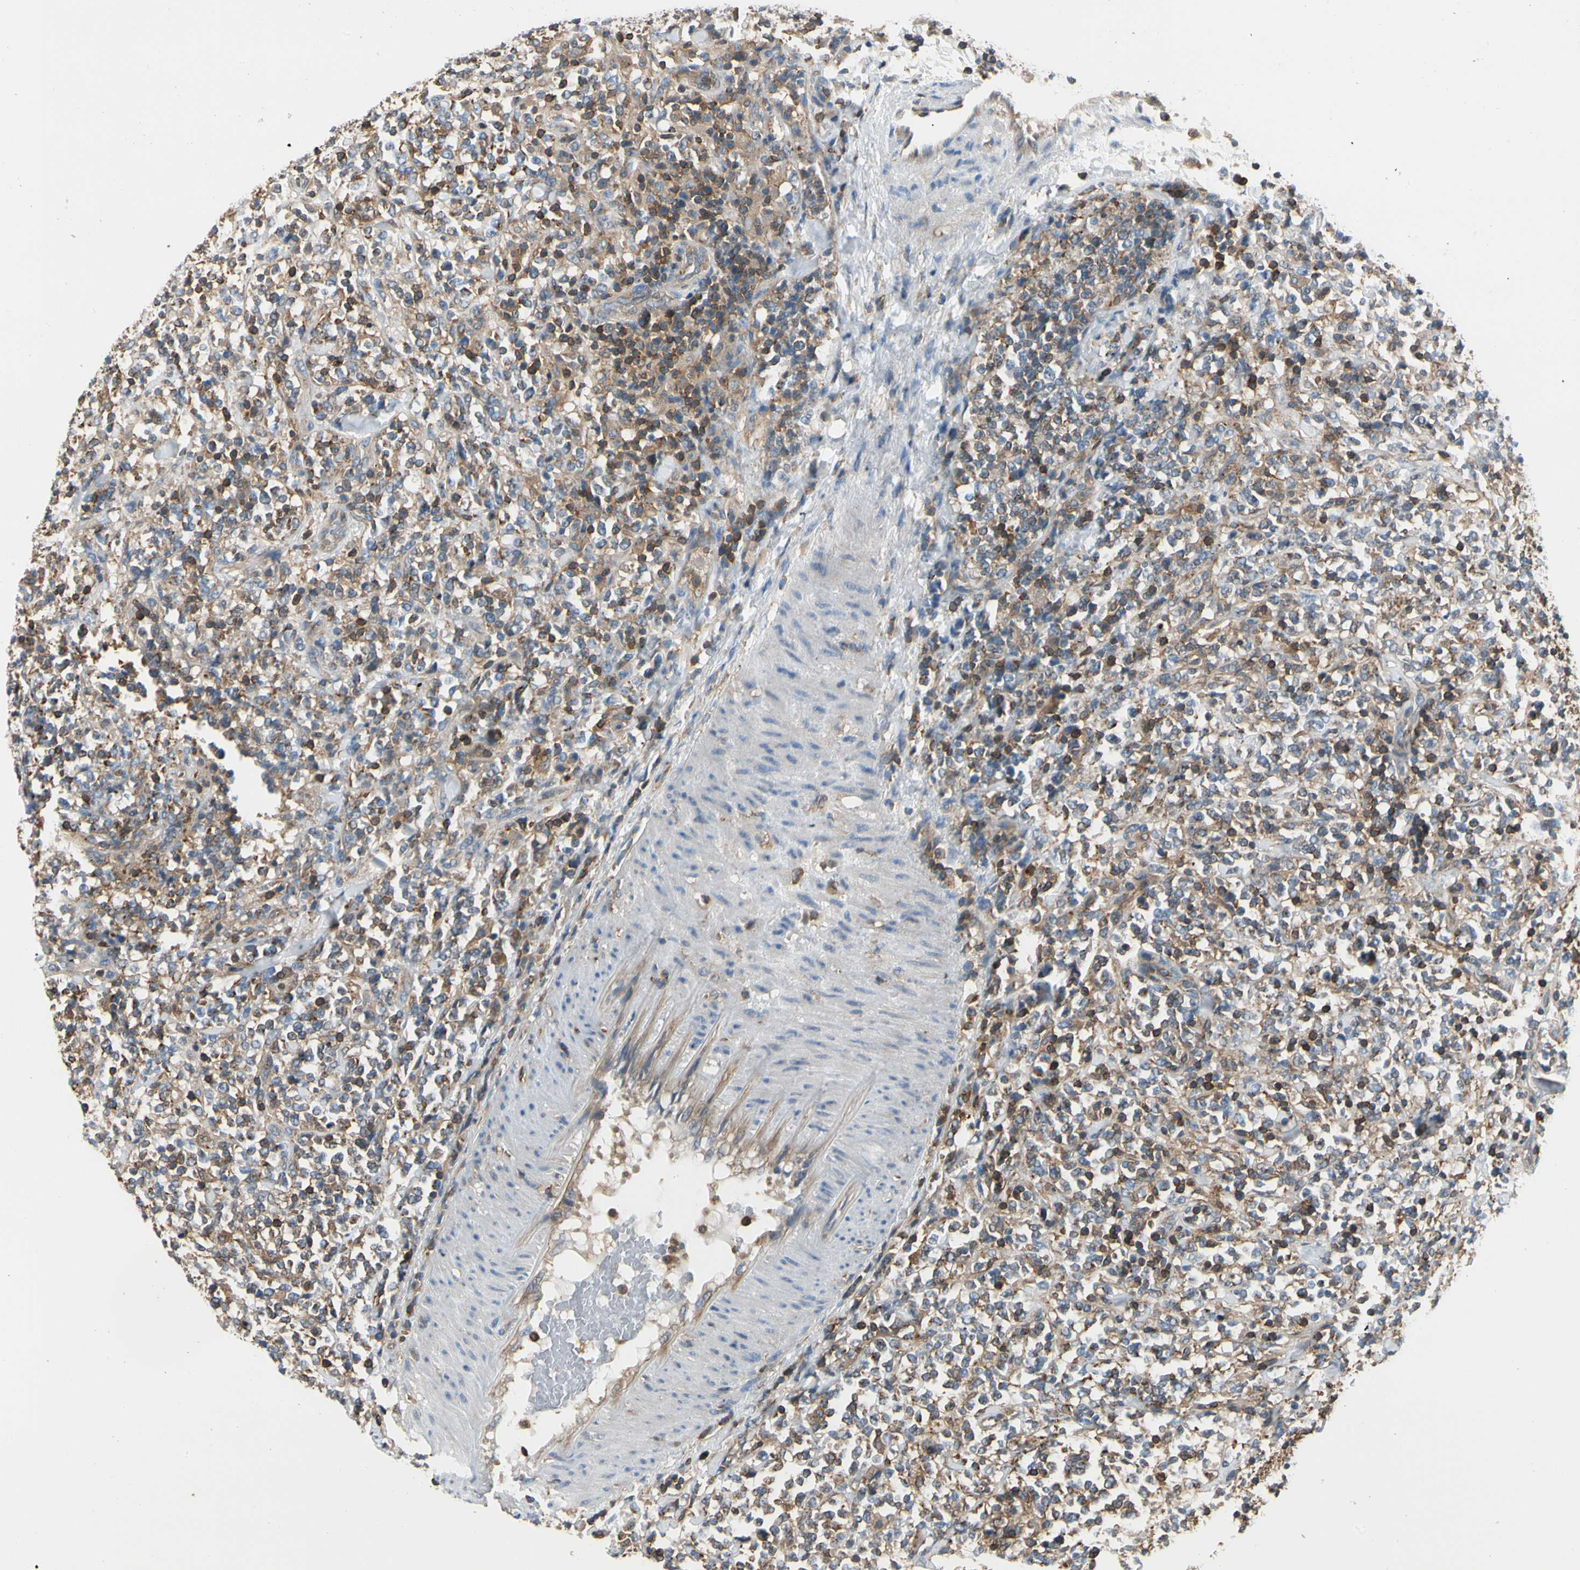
{"staining": {"intensity": "strong", "quantity": "25%-75%", "location": "cytoplasmic/membranous"}, "tissue": "lymphoma", "cell_type": "Tumor cells", "image_type": "cancer", "snomed": [{"axis": "morphology", "description": "Malignant lymphoma, non-Hodgkin's type, High grade"}, {"axis": "topography", "description": "Soft tissue"}], "caption": "About 25%-75% of tumor cells in human high-grade malignant lymphoma, non-Hodgkin's type exhibit strong cytoplasmic/membranous protein expression as visualized by brown immunohistochemical staining.", "gene": "CAPZA2", "patient": {"sex": "male", "age": 18}}